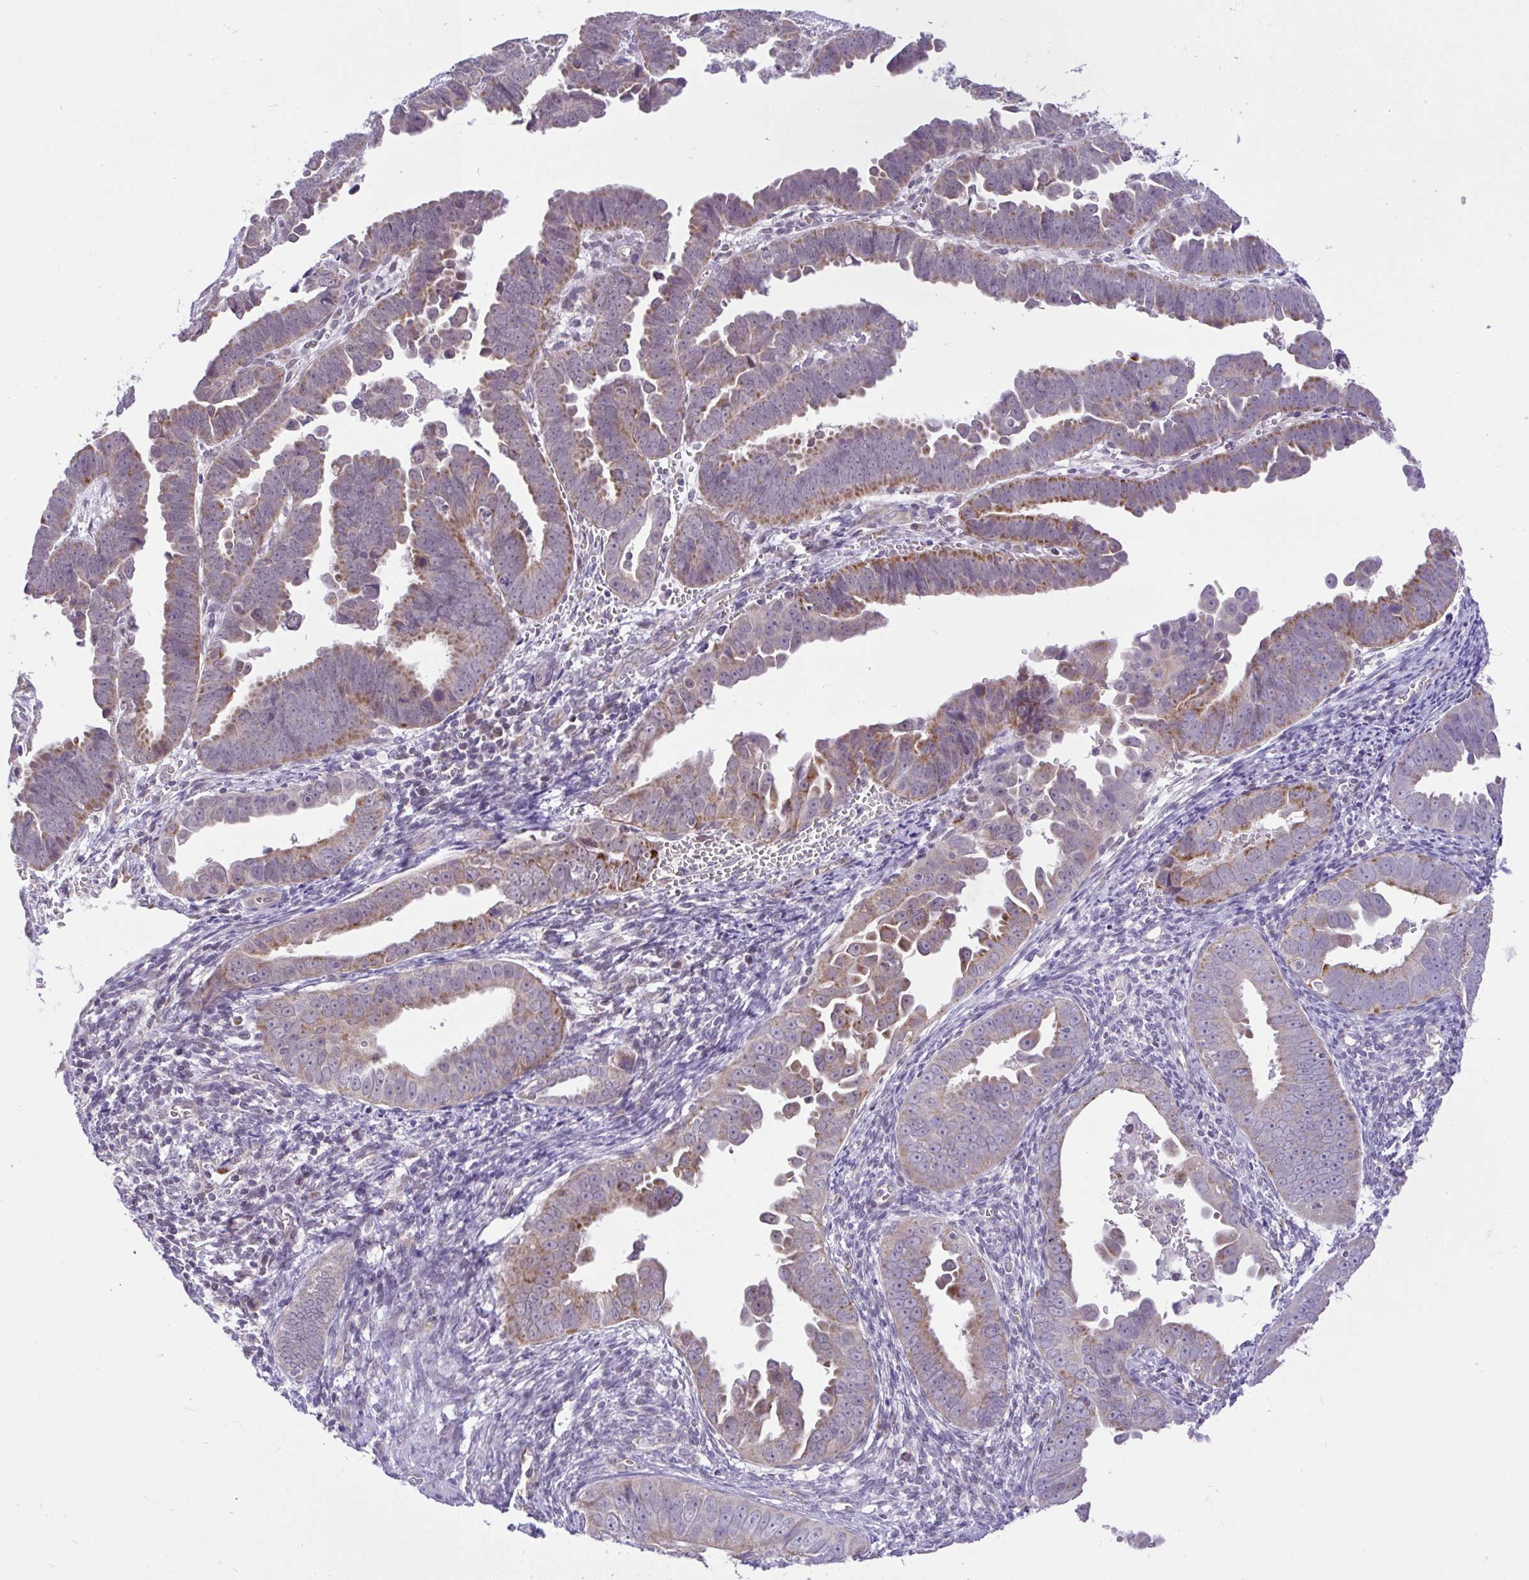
{"staining": {"intensity": "moderate", "quantity": "<25%", "location": "cytoplasmic/membranous"}, "tissue": "endometrial cancer", "cell_type": "Tumor cells", "image_type": "cancer", "snomed": [{"axis": "morphology", "description": "Adenocarcinoma, NOS"}, {"axis": "topography", "description": "Endometrium"}], "caption": "Immunohistochemical staining of endometrial cancer (adenocarcinoma) demonstrates low levels of moderate cytoplasmic/membranous expression in approximately <25% of tumor cells.", "gene": "PYCR2", "patient": {"sex": "female", "age": 75}}